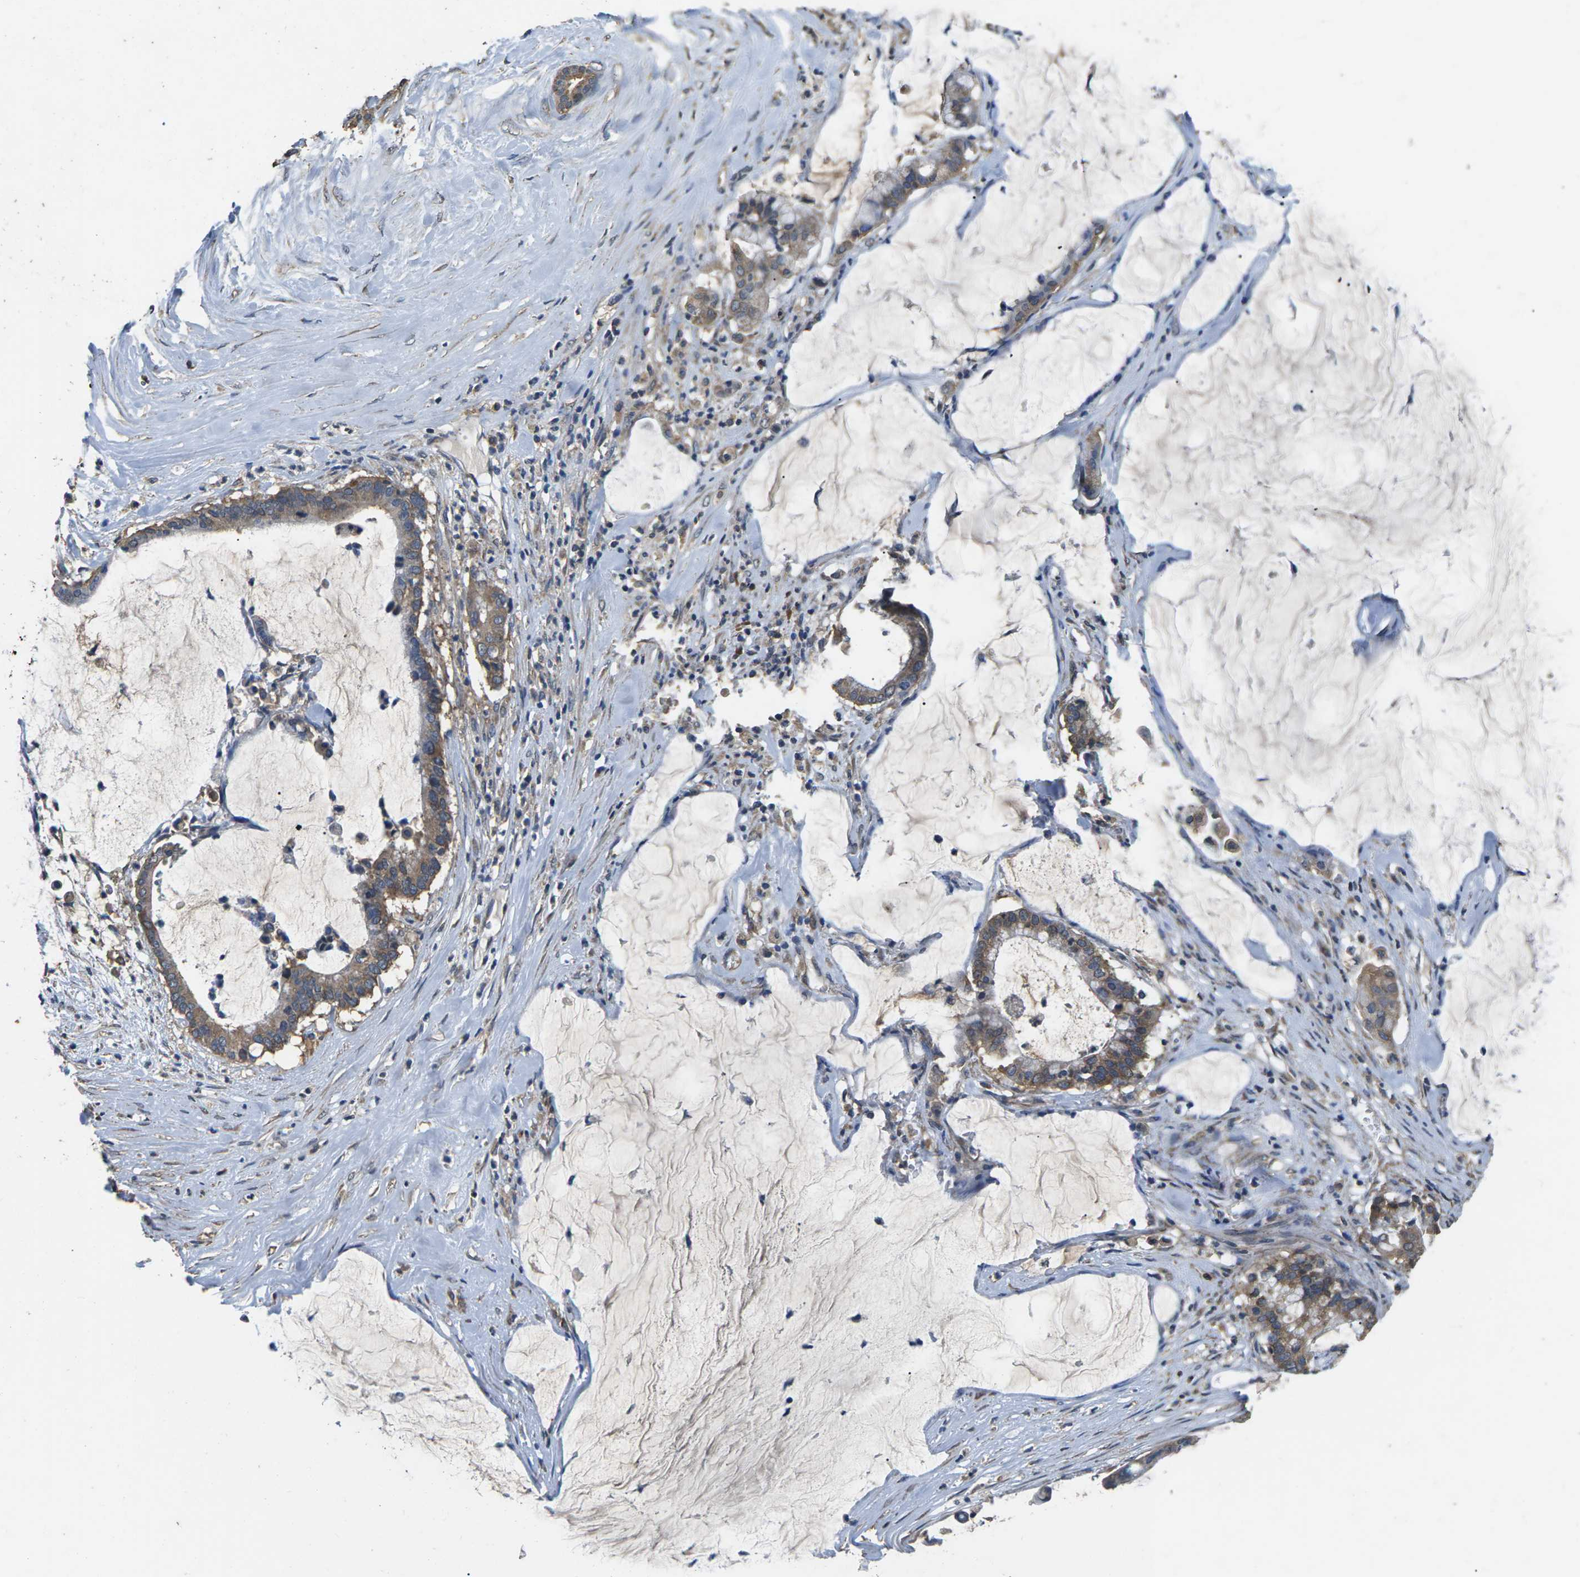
{"staining": {"intensity": "weak", "quantity": "25%-75%", "location": "cytoplasmic/membranous"}, "tissue": "pancreatic cancer", "cell_type": "Tumor cells", "image_type": "cancer", "snomed": [{"axis": "morphology", "description": "Adenocarcinoma, NOS"}, {"axis": "topography", "description": "Pancreas"}], "caption": "Tumor cells display low levels of weak cytoplasmic/membranous expression in approximately 25%-75% of cells in pancreatic cancer.", "gene": "B4GAT1", "patient": {"sex": "male", "age": 41}}